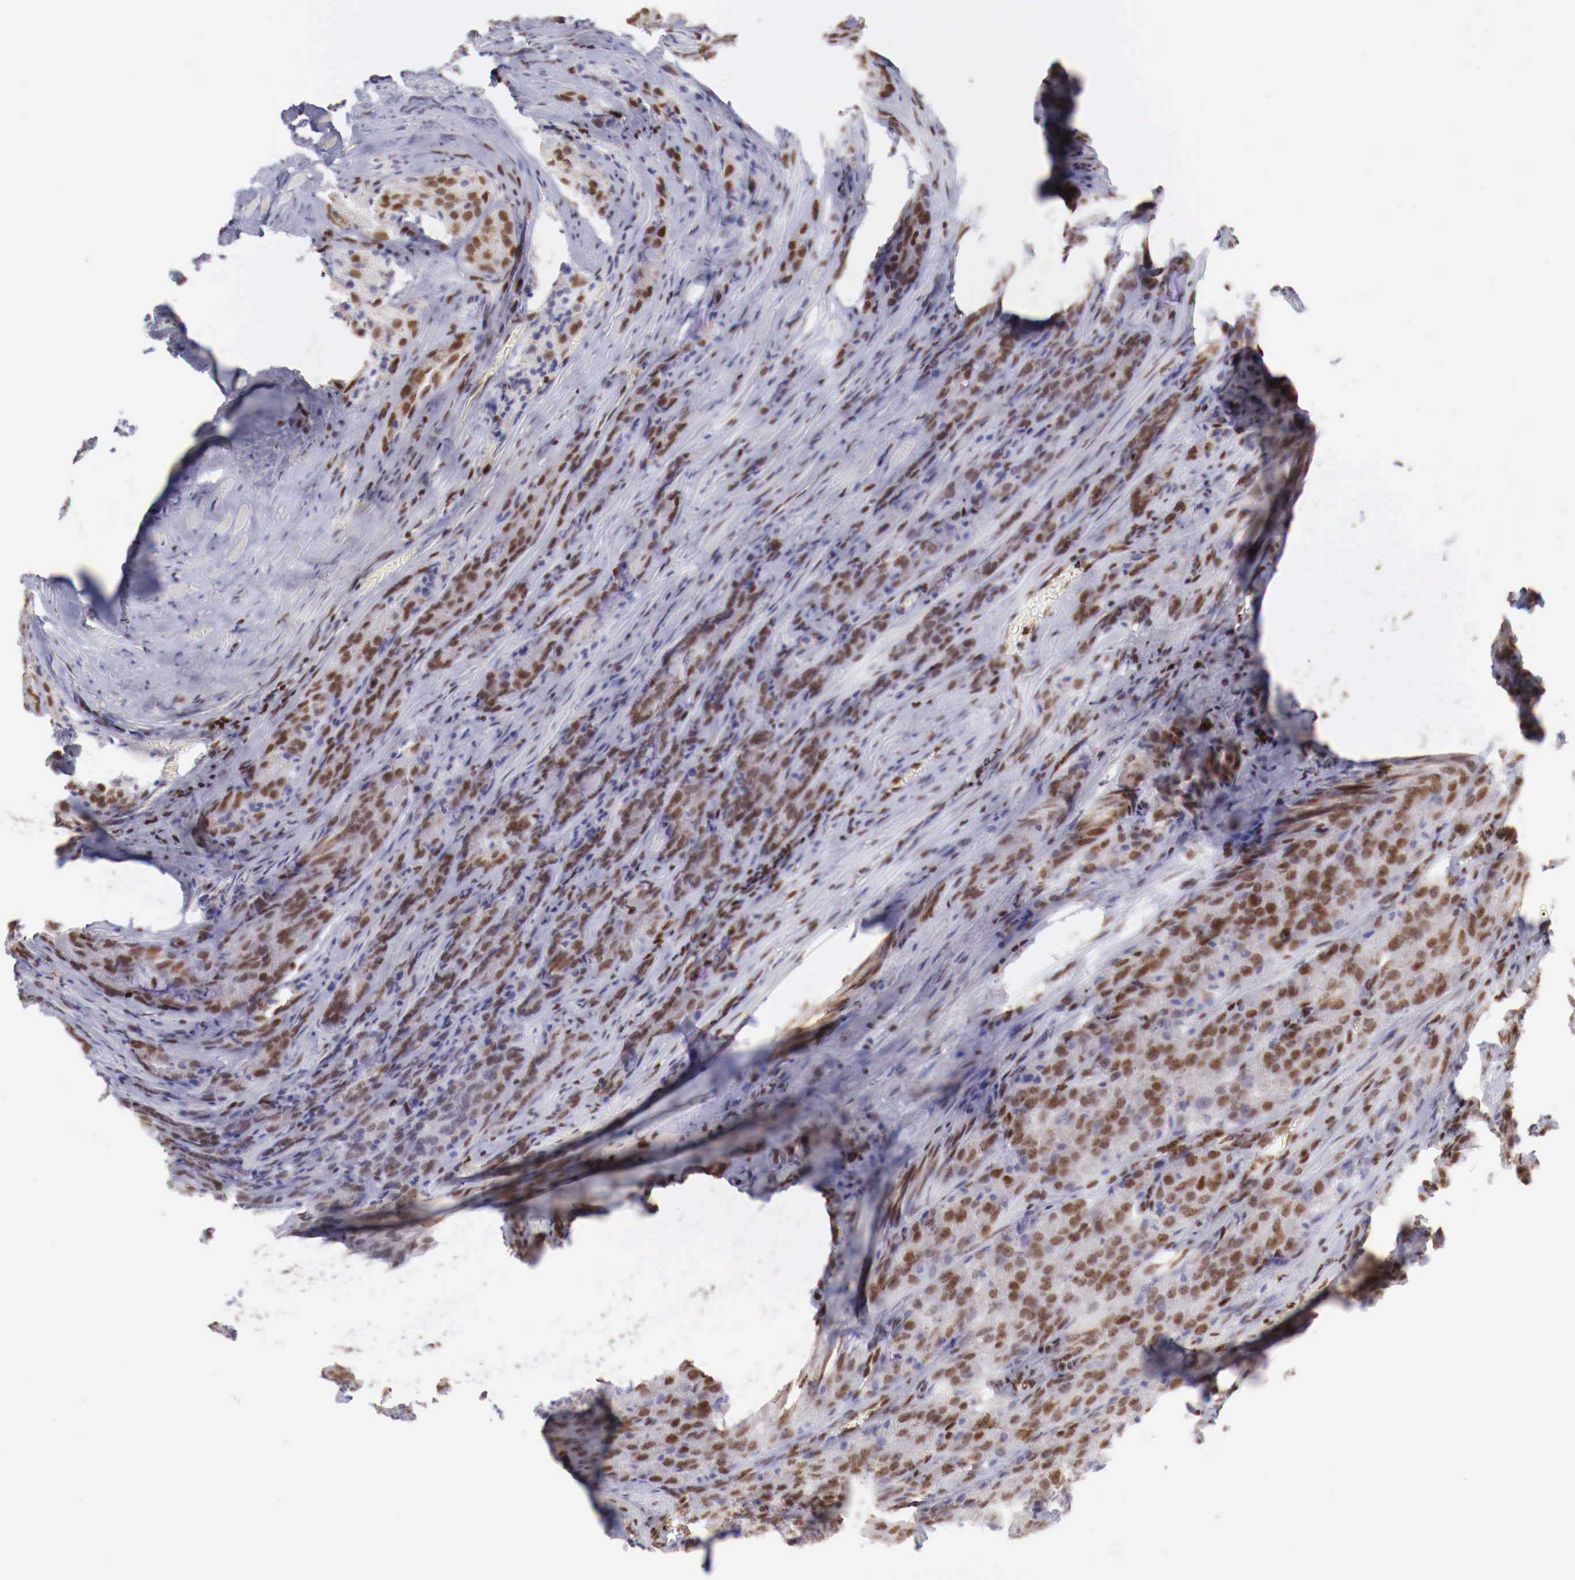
{"staining": {"intensity": "moderate", "quantity": ">75%", "location": "nuclear"}, "tissue": "prostate cancer", "cell_type": "Tumor cells", "image_type": "cancer", "snomed": [{"axis": "morphology", "description": "Adenocarcinoma, Medium grade"}, {"axis": "topography", "description": "Prostate"}], "caption": "A brown stain labels moderate nuclear staining of a protein in human adenocarcinoma (medium-grade) (prostate) tumor cells.", "gene": "MAX", "patient": {"sex": "male", "age": 60}}